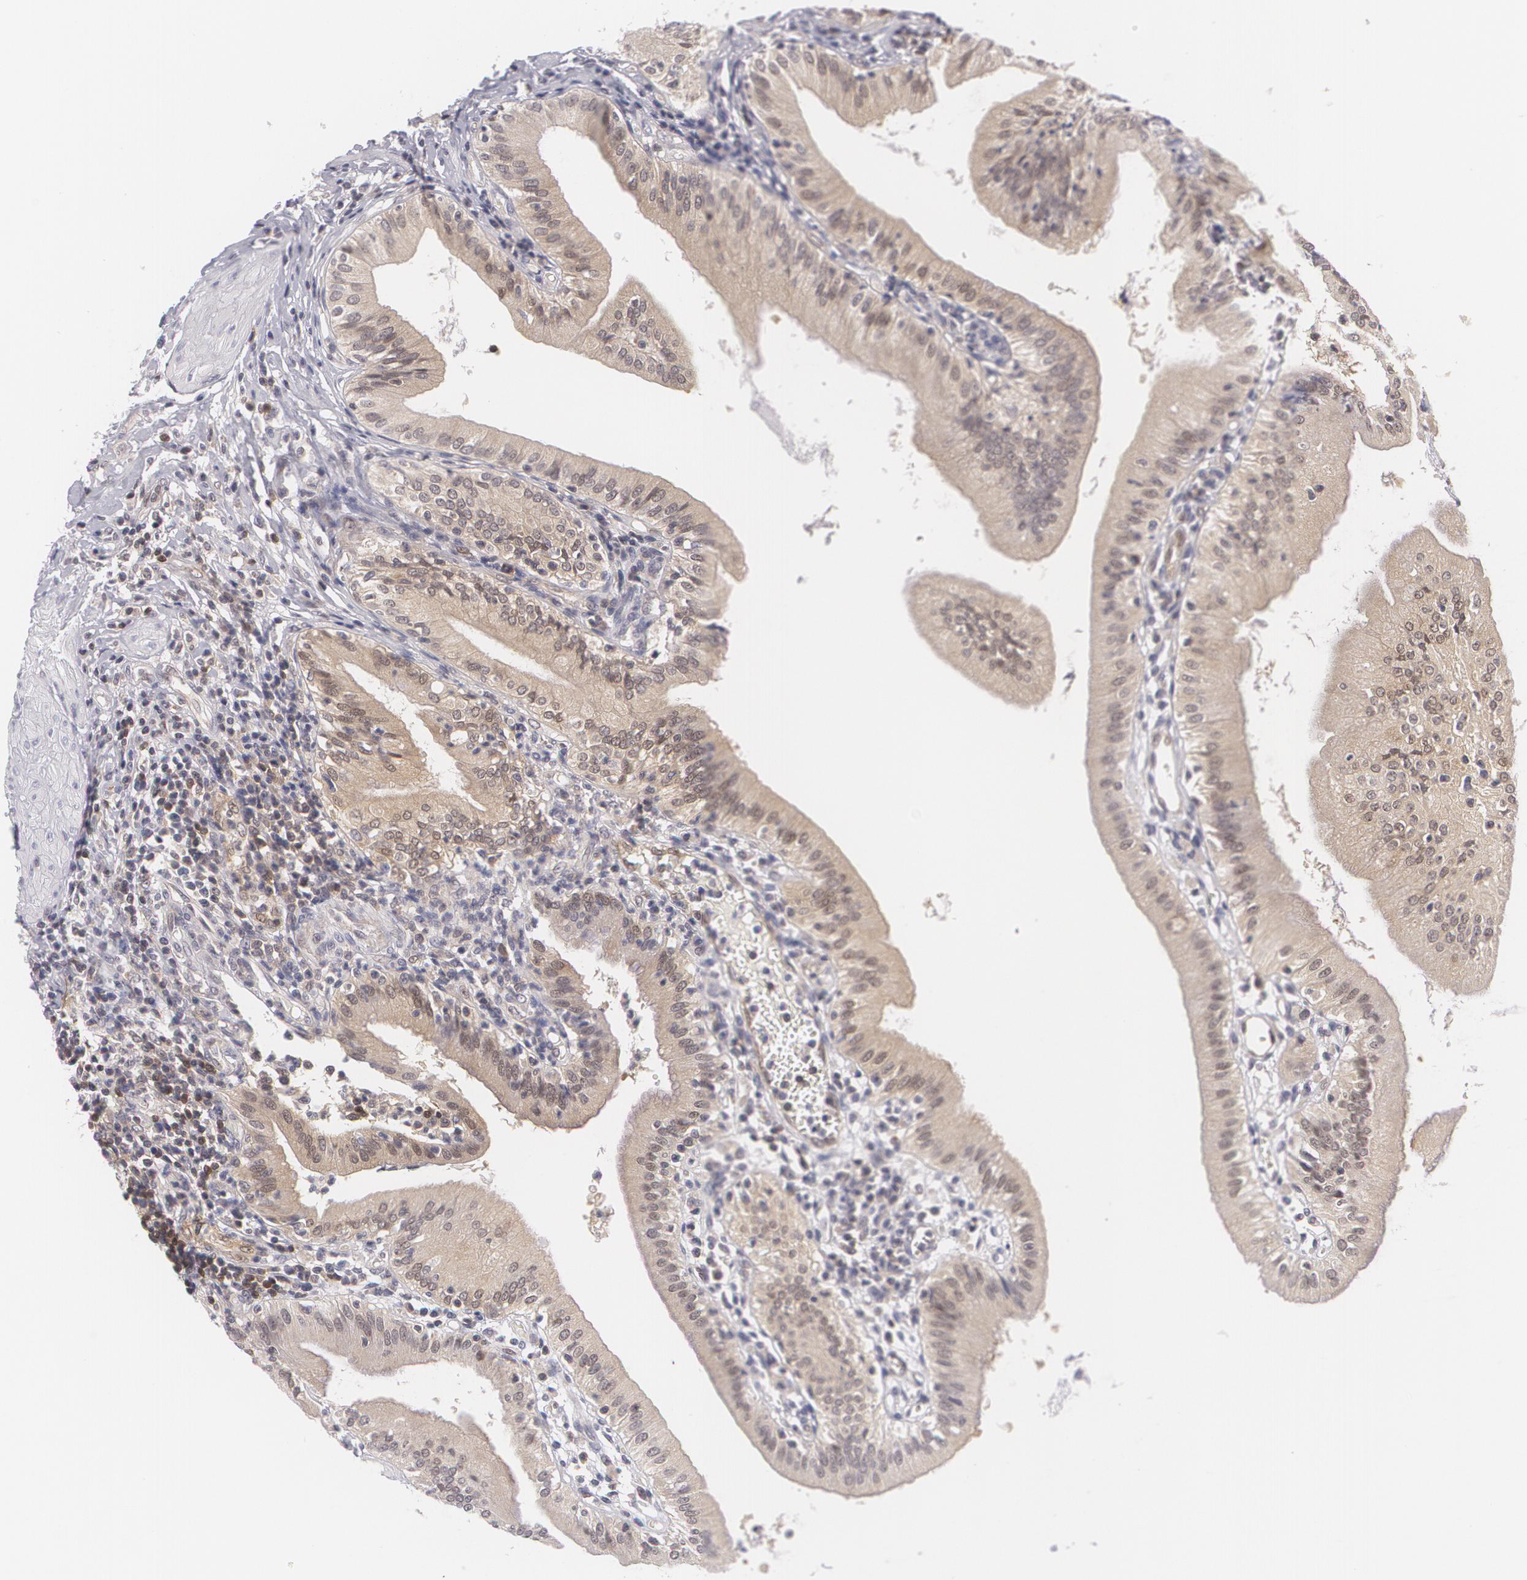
{"staining": {"intensity": "moderate", "quantity": ">75%", "location": "cytoplasmic/membranous"}, "tissue": "gallbladder", "cell_type": "Glandular cells", "image_type": "normal", "snomed": [{"axis": "morphology", "description": "Normal tissue, NOS"}, {"axis": "topography", "description": "Gallbladder"}], "caption": "There is medium levels of moderate cytoplasmic/membranous expression in glandular cells of unremarkable gallbladder, as demonstrated by immunohistochemical staining (brown color).", "gene": "BCL10", "patient": {"sex": "male", "age": 58}}